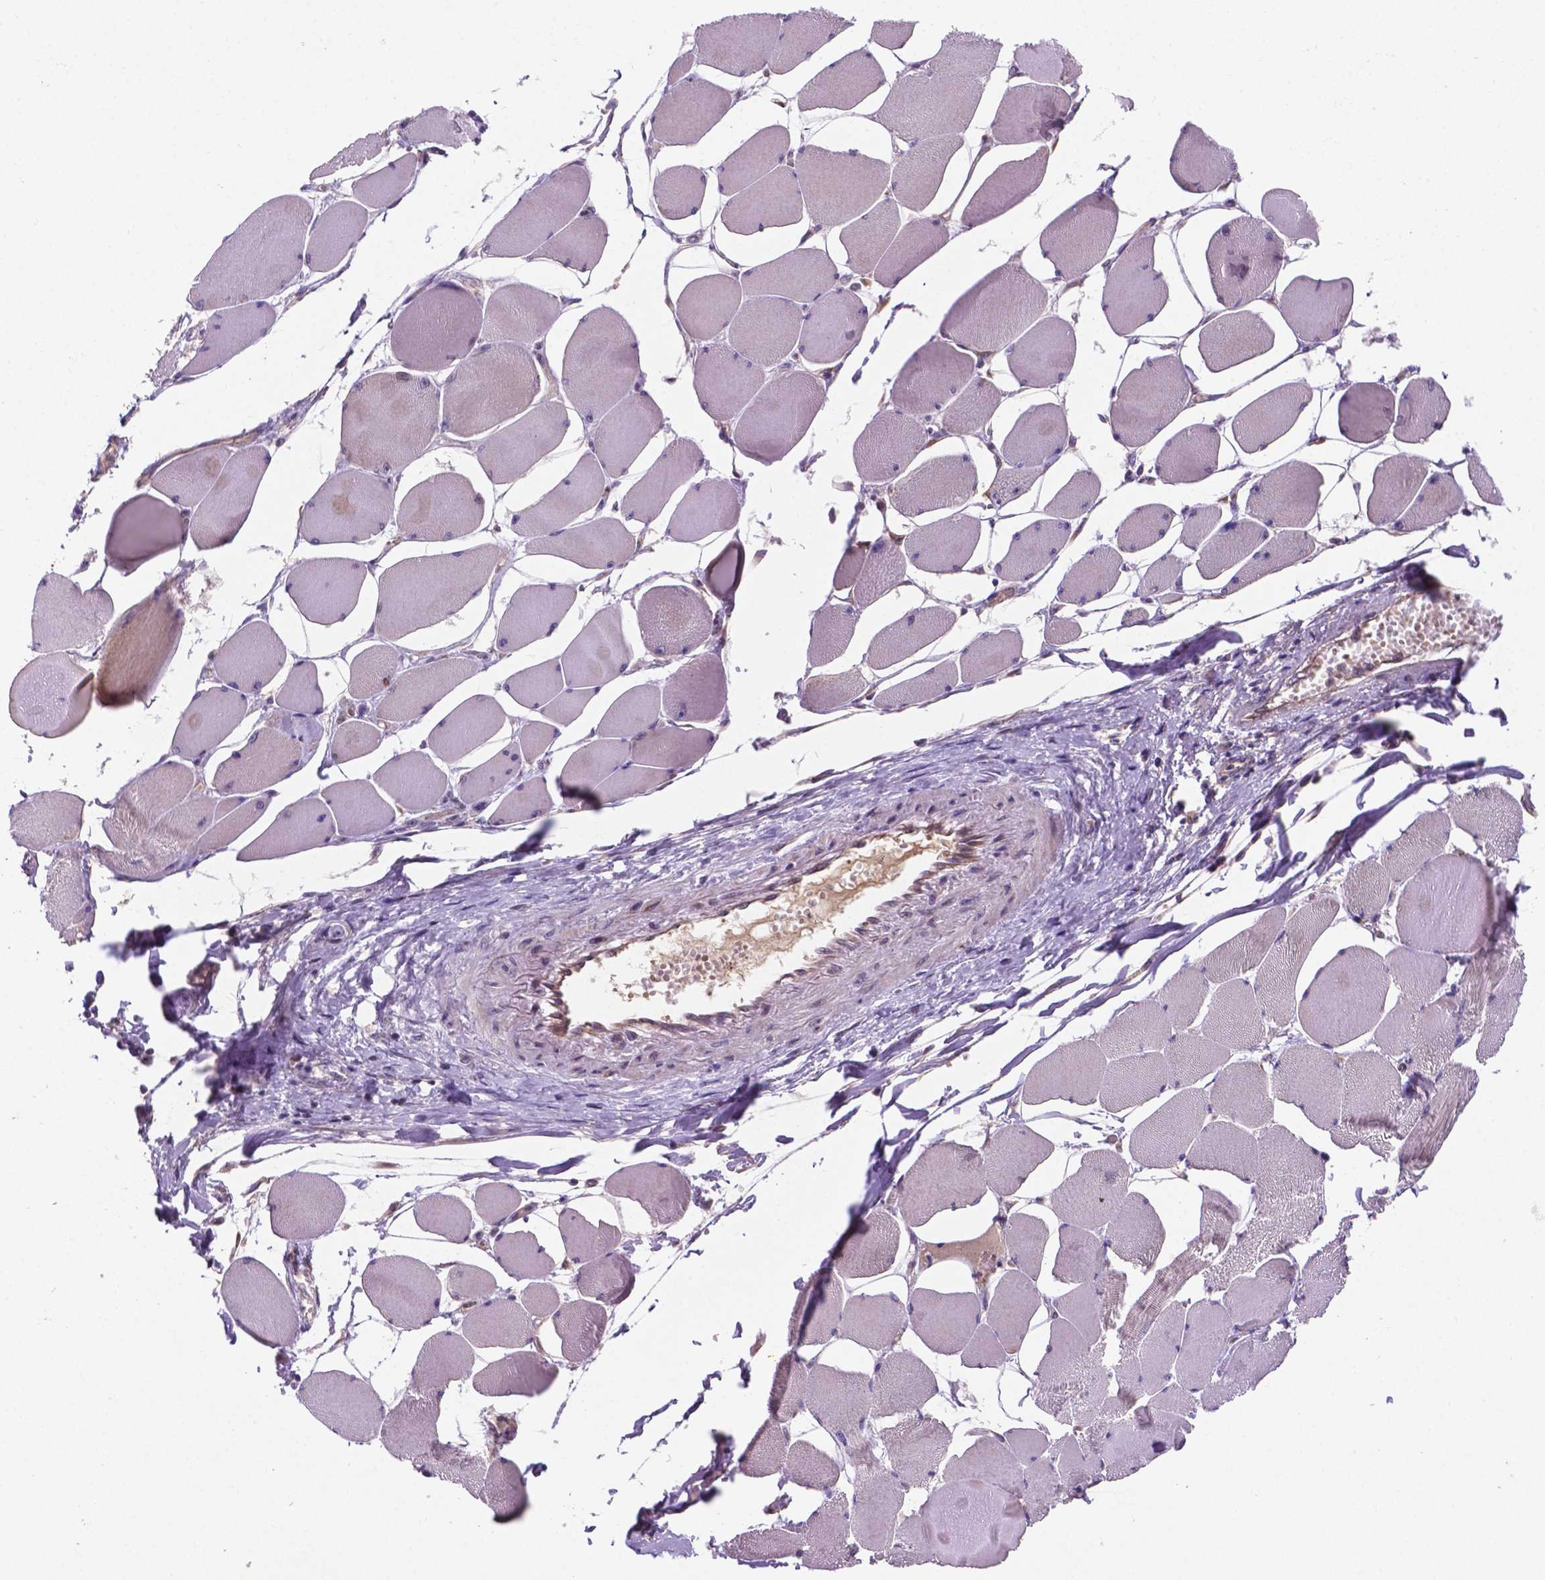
{"staining": {"intensity": "negative", "quantity": "none", "location": "none"}, "tissue": "skeletal muscle", "cell_type": "Myocytes", "image_type": "normal", "snomed": [{"axis": "morphology", "description": "Normal tissue, NOS"}, {"axis": "topography", "description": "Skeletal muscle"}], "caption": "The histopathology image reveals no significant staining in myocytes of skeletal muscle. (Brightfield microscopy of DAB immunohistochemistry (IHC) at high magnification).", "gene": "TM4SF20", "patient": {"sex": "female", "age": 75}}